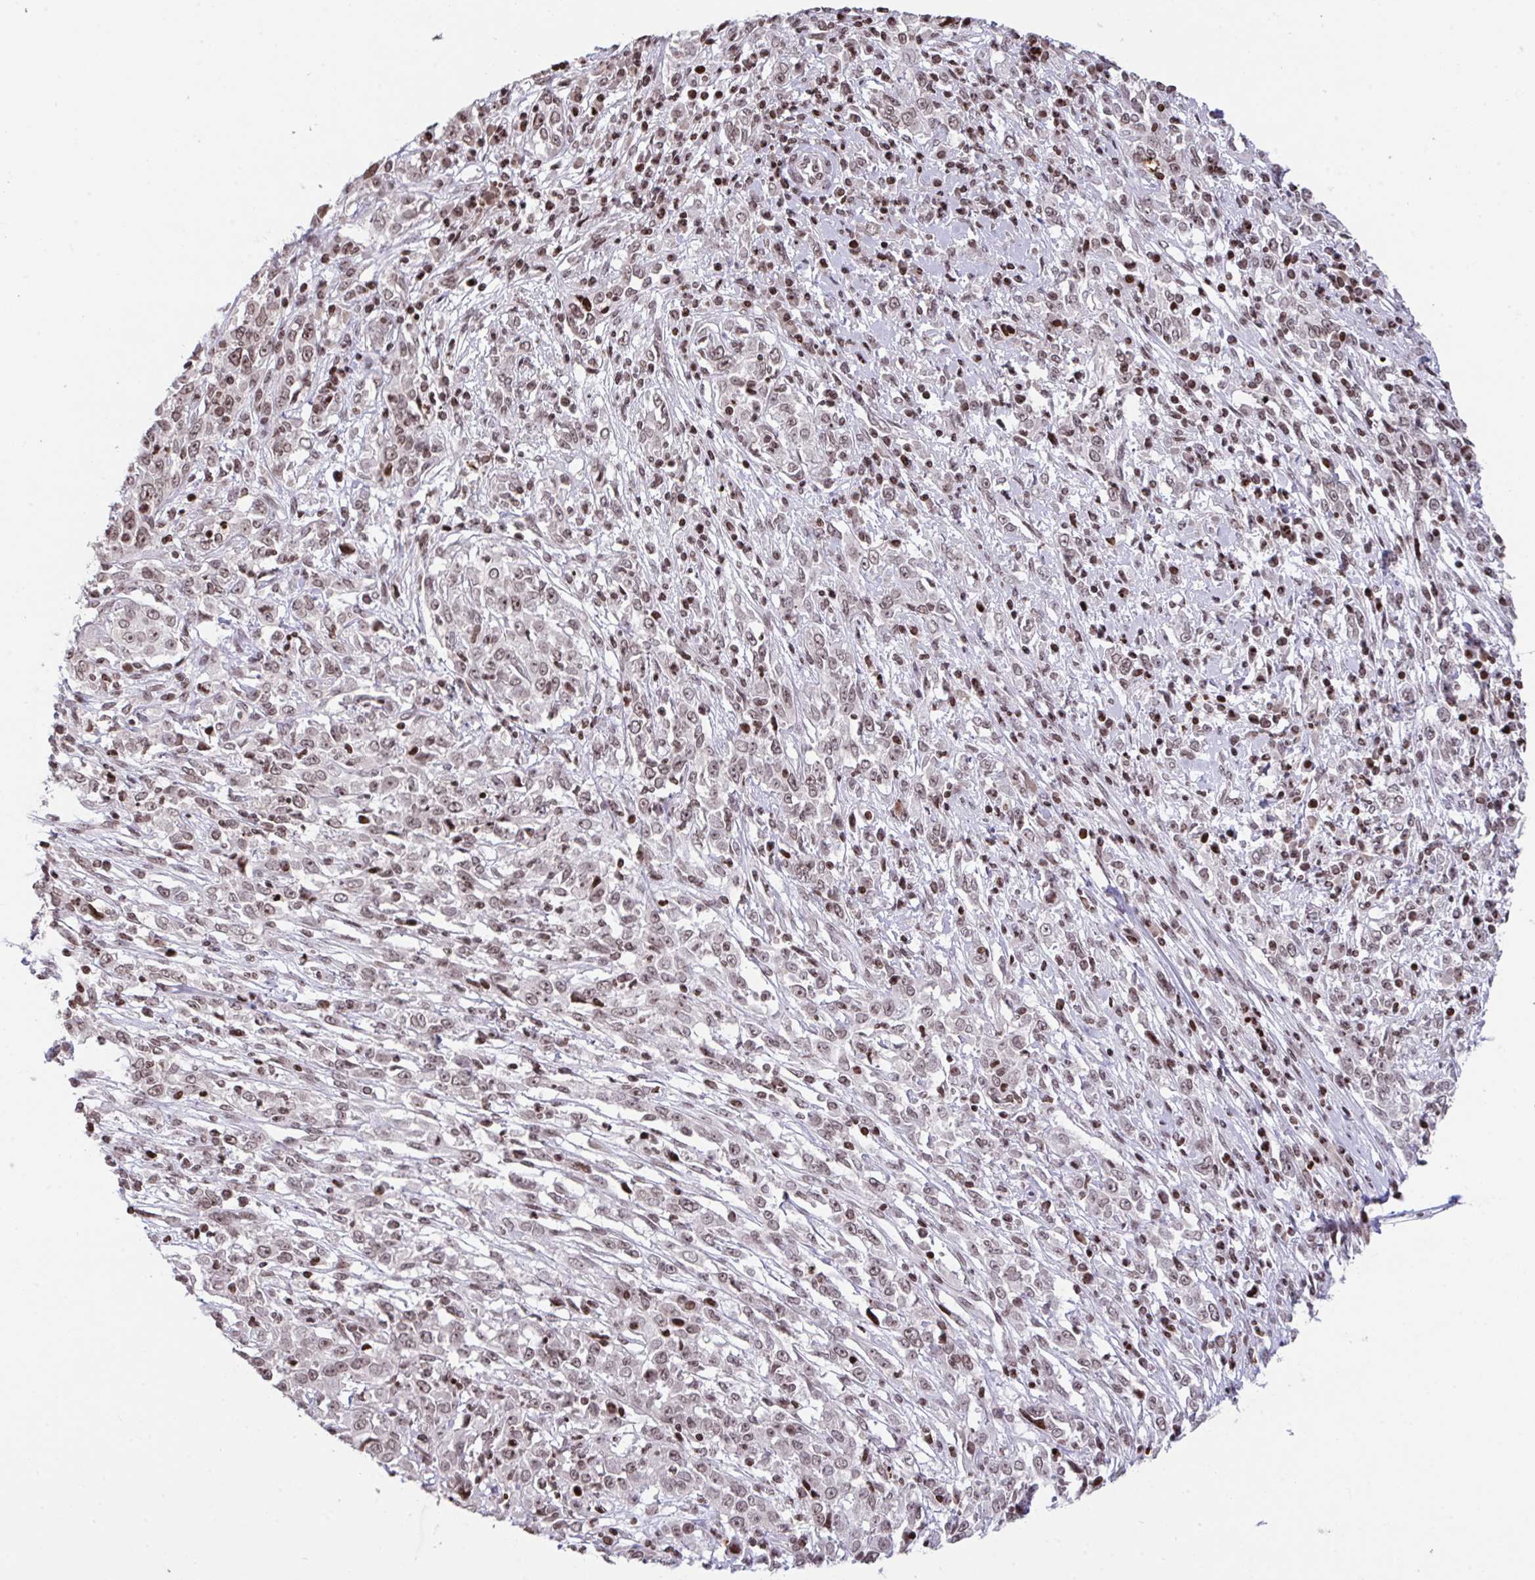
{"staining": {"intensity": "weak", "quantity": "25%-75%", "location": "nuclear"}, "tissue": "cervical cancer", "cell_type": "Tumor cells", "image_type": "cancer", "snomed": [{"axis": "morphology", "description": "Adenocarcinoma, NOS"}, {"axis": "topography", "description": "Cervix"}], "caption": "Cervical cancer stained with DAB immunohistochemistry (IHC) shows low levels of weak nuclear positivity in approximately 25%-75% of tumor cells. (IHC, brightfield microscopy, high magnification).", "gene": "NIP7", "patient": {"sex": "female", "age": 40}}